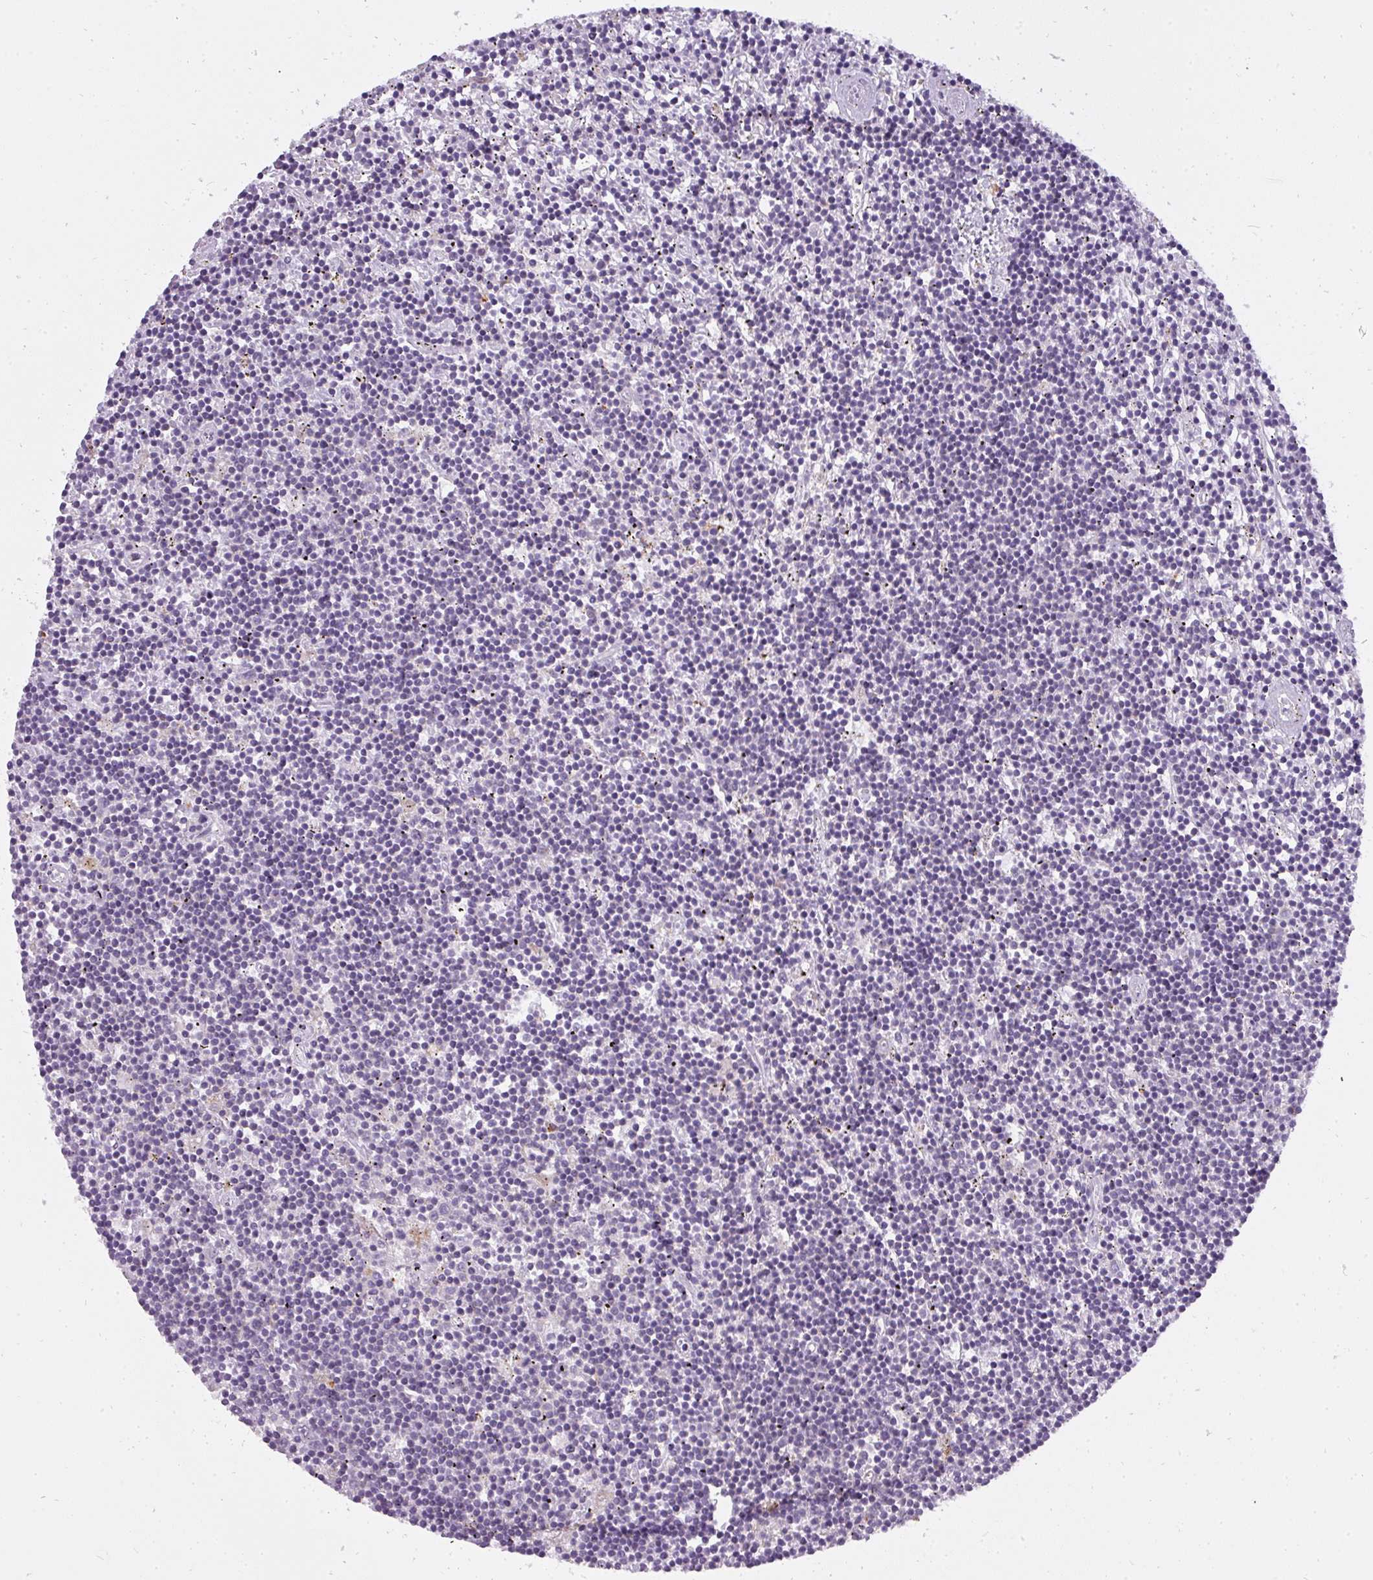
{"staining": {"intensity": "negative", "quantity": "none", "location": "none"}, "tissue": "lymphoma", "cell_type": "Tumor cells", "image_type": "cancer", "snomed": [{"axis": "morphology", "description": "Malignant lymphoma, non-Hodgkin's type, Low grade"}, {"axis": "topography", "description": "Spleen"}], "caption": "IHC photomicrograph of neoplastic tissue: lymphoma stained with DAB demonstrates no significant protein staining in tumor cells.", "gene": "ATP6V1D", "patient": {"sex": "male", "age": 76}}